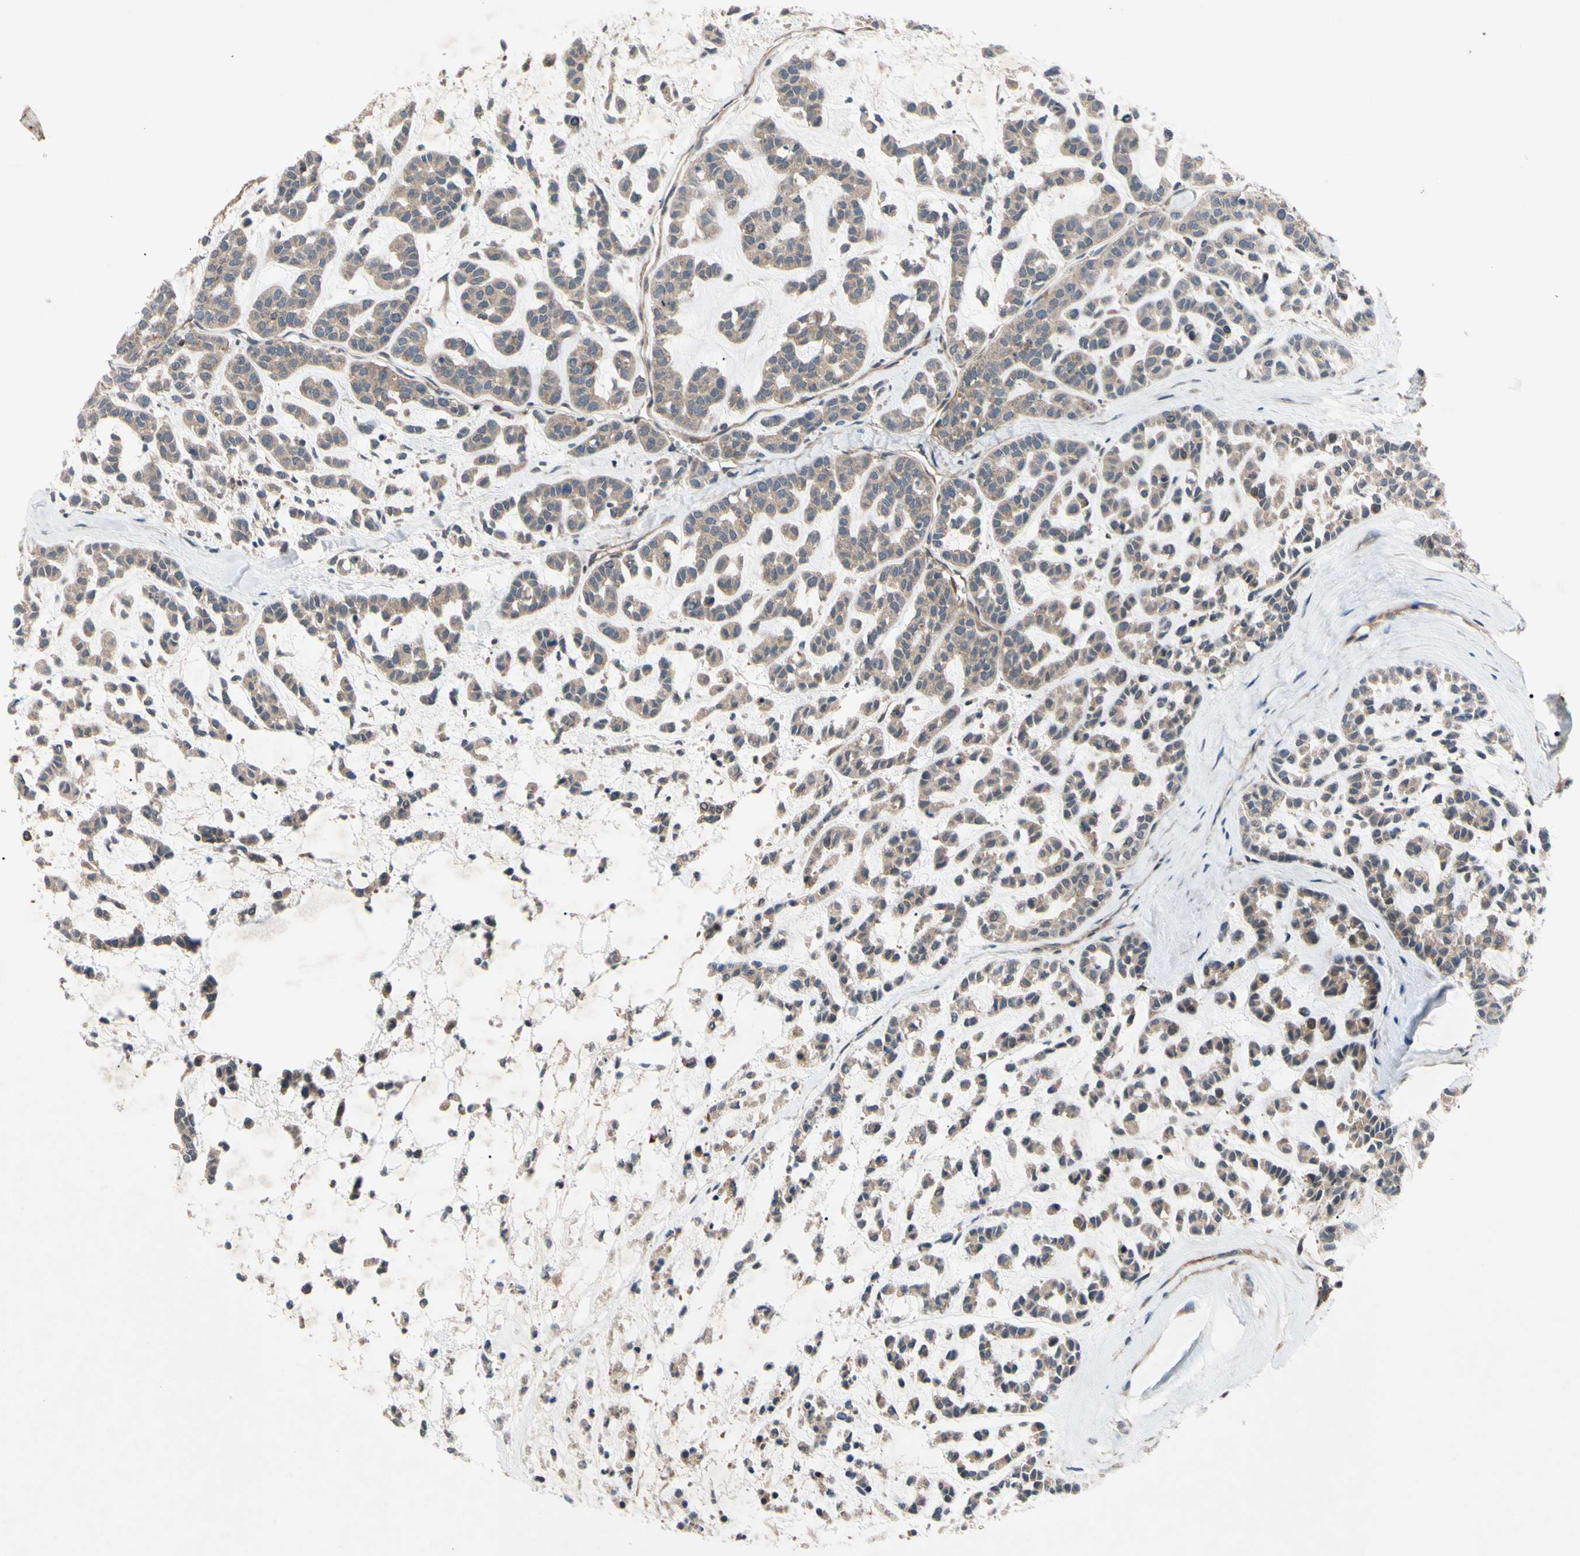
{"staining": {"intensity": "weak", "quantity": ">75%", "location": "cytoplasmic/membranous"}, "tissue": "head and neck cancer", "cell_type": "Tumor cells", "image_type": "cancer", "snomed": [{"axis": "morphology", "description": "Adenocarcinoma, NOS"}, {"axis": "morphology", "description": "Adenoma, NOS"}, {"axis": "topography", "description": "Head-Neck"}], "caption": "A low amount of weak cytoplasmic/membranous expression is identified in approximately >75% of tumor cells in head and neck cancer tissue.", "gene": "SVIL", "patient": {"sex": "female", "age": 55}}